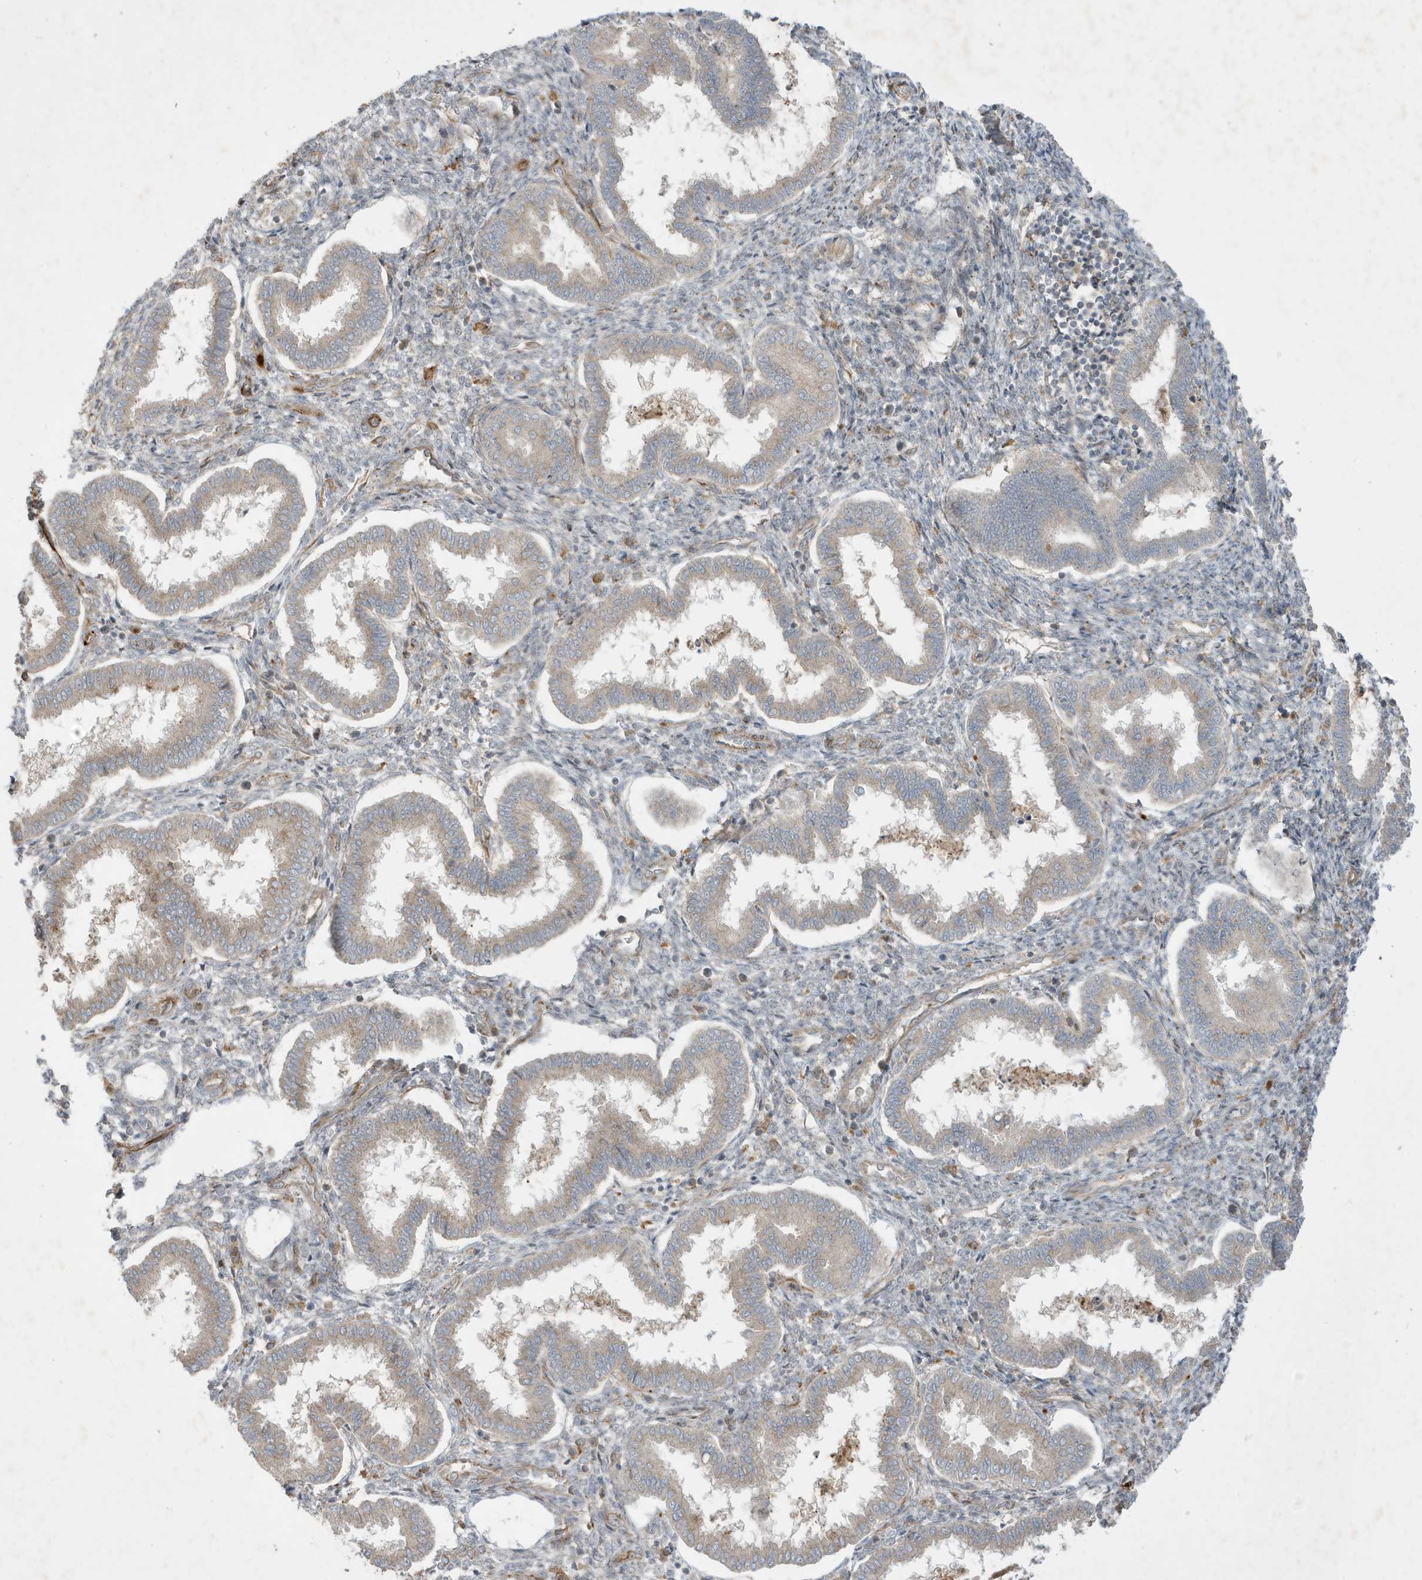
{"staining": {"intensity": "moderate", "quantity": "<25%", "location": "cytoplasmic/membranous"}, "tissue": "endometrium", "cell_type": "Cells in endometrial stroma", "image_type": "normal", "snomed": [{"axis": "morphology", "description": "Normal tissue, NOS"}, {"axis": "topography", "description": "Endometrium"}], "caption": "Normal endometrium reveals moderate cytoplasmic/membranous expression in approximately <25% of cells in endometrial stroma (Stains: DAB in brown, nuclei in blue, Microscopy: brightfield microscopy at high magnification)..", "gene": "IFT57", "patient": {"sex": "female", "age": 24}}